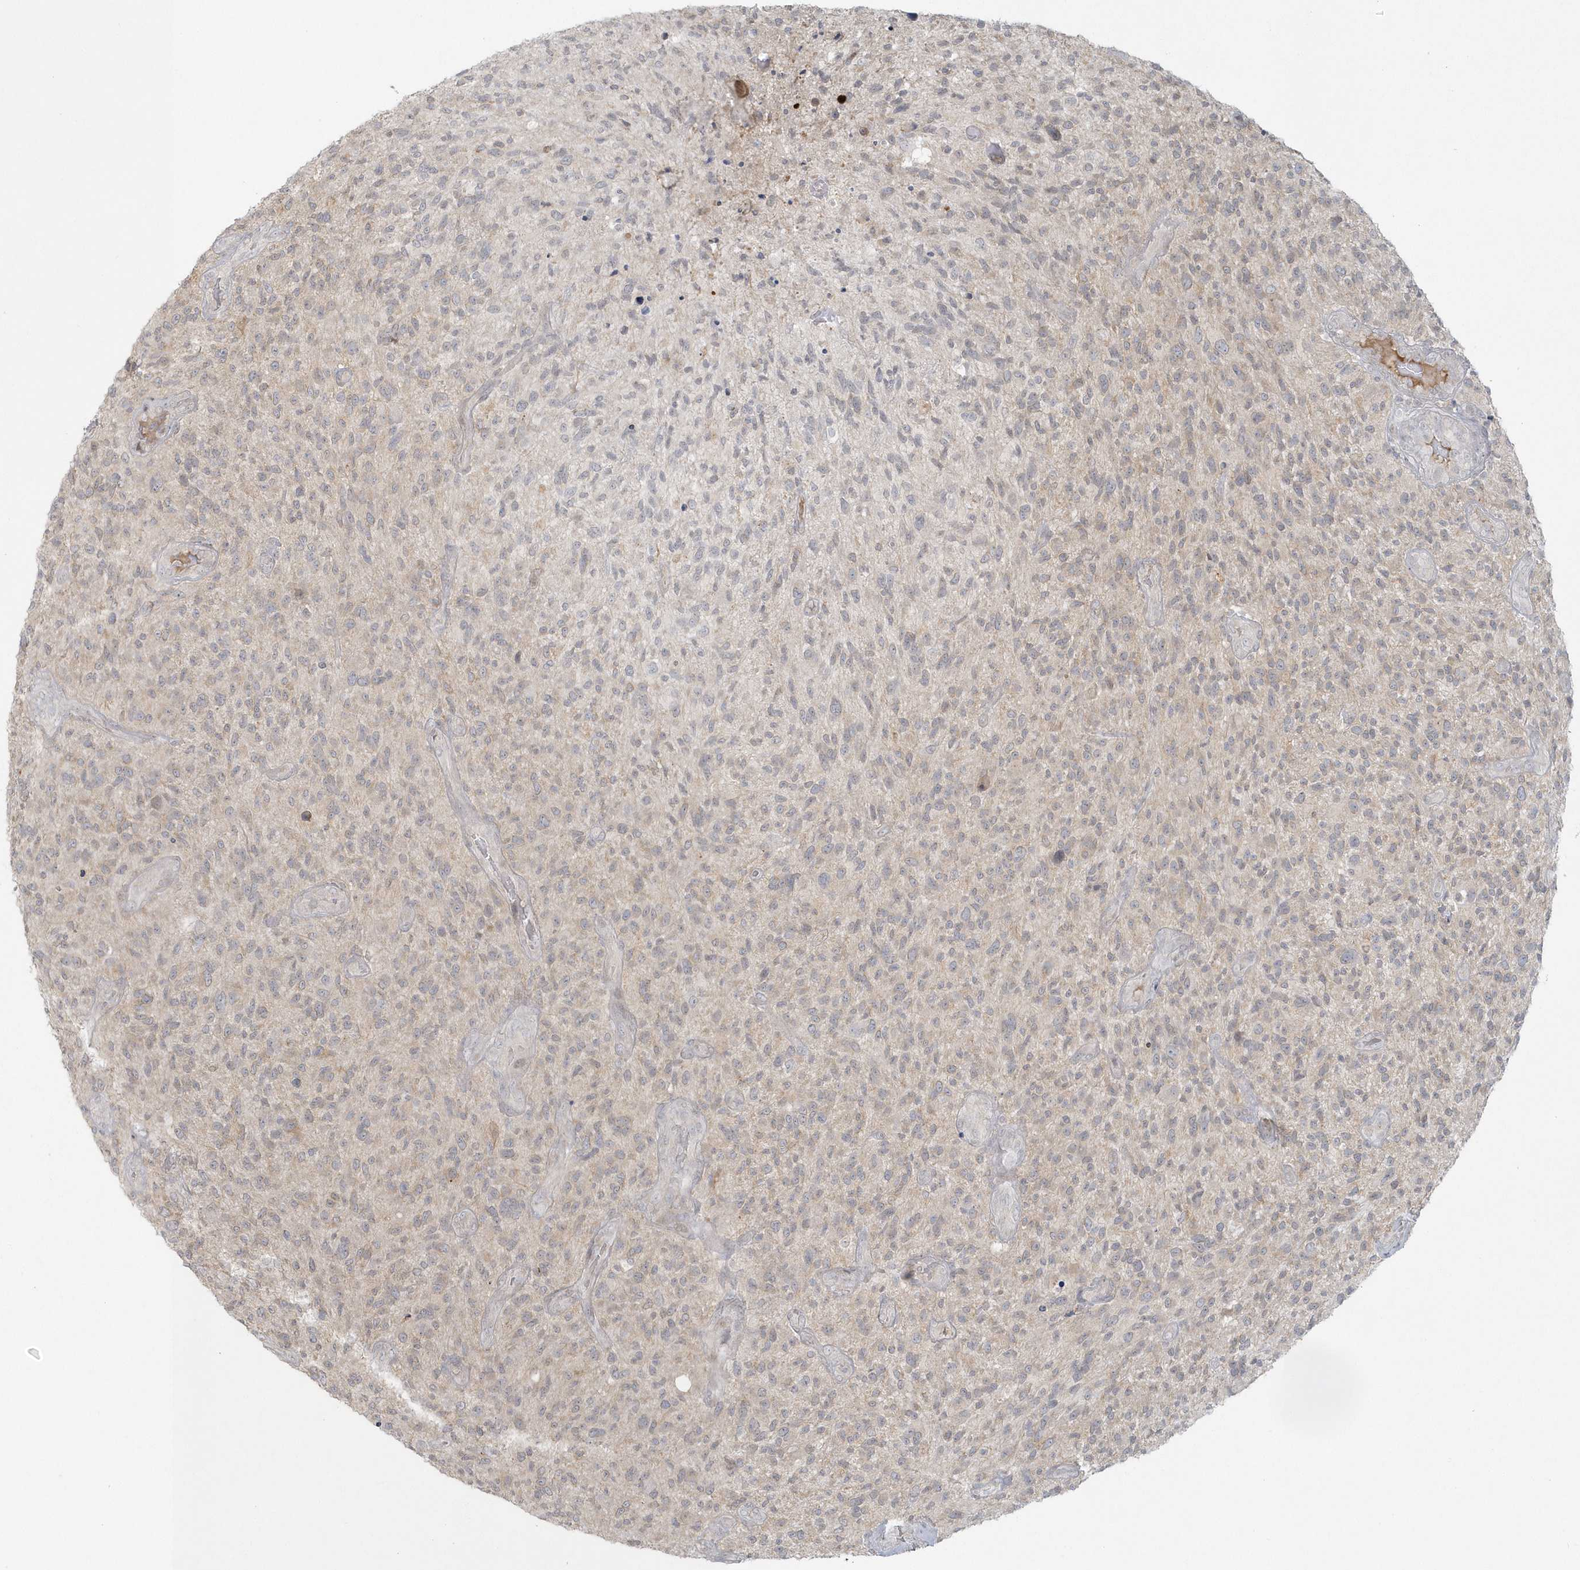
{"staining": {"intensity": "negative", "quantity": "none", "location": "none"}, "tissue": "glioma", "cell_type": "Tumor cells", "image_type": "cancer", "snomed": [{"axis": "morphology", "description": "Glioma, malignant, High grade"}, {"axis": "topography", "description": "Brain"}], "caption": "Immunohistochemistry histopathology image of neoplastic tissue: glioma stained with DAB (3,3'-diaminobenzidine) displays no significant protein staining in tumor cells.", "gene": "BLTP3A", "patient": {"sex": "male", "age": 47}}